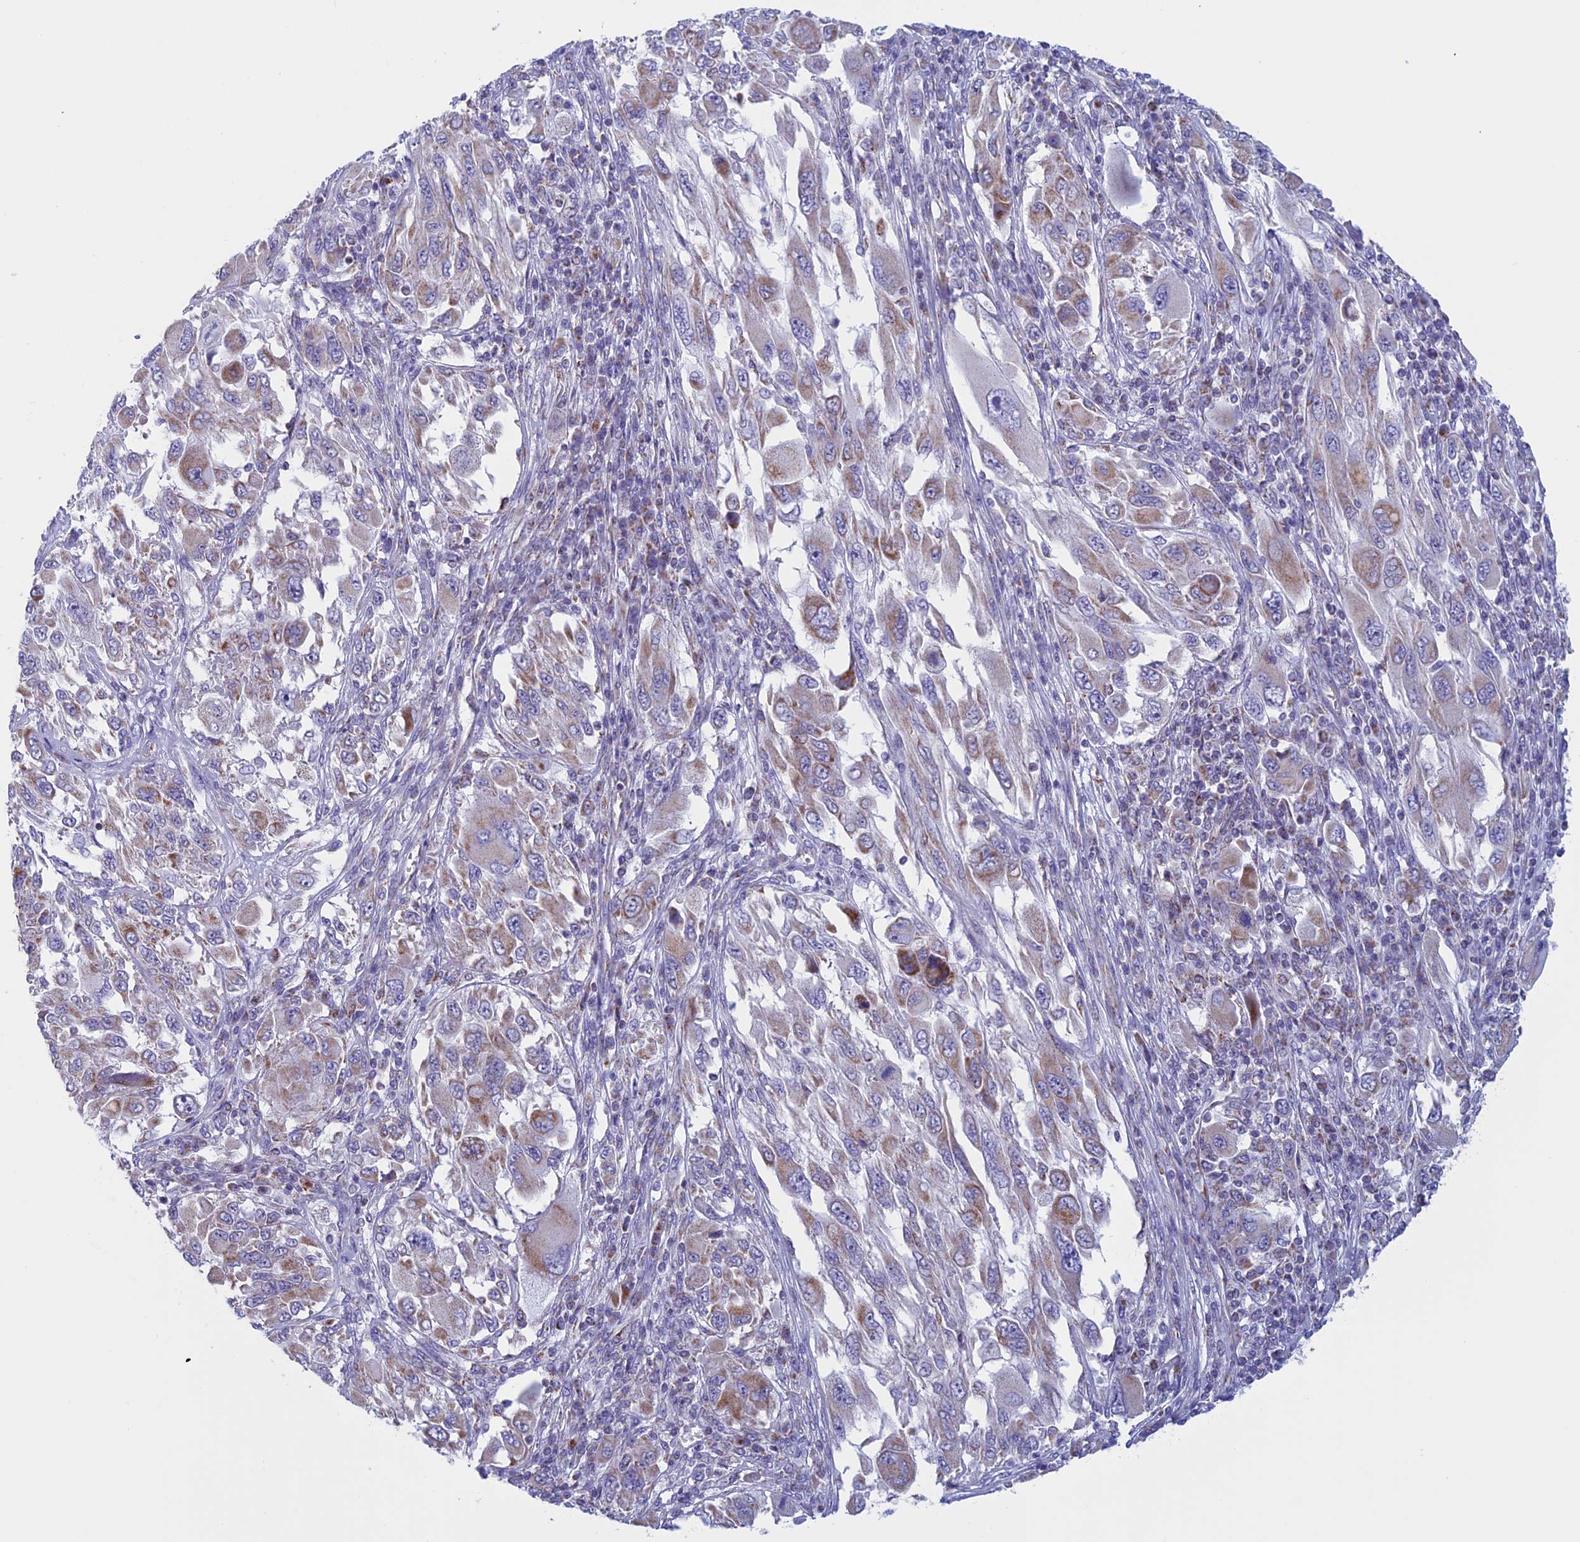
{"staining": {"intensity": "weak", "quantity": "25%-75%", "location": "cytoplasmic/membranous"}, "tissue": "melanoma", "cell_type": "Tumor cells", "image_type": "cancer", "snomed": [{"axis": "morphology", "description": "Malignant melanoma, NOS"}, {"axis": "topography", "description": "Skin"}], "caption": "Malignant melanoma stained with a brown dye shows weak cytoplasmic/membranous positive expression in approximately 25%-75% of tumor cells.", "gene": "NDUFB9", "patient": {"sex": "female", "age": 91}}